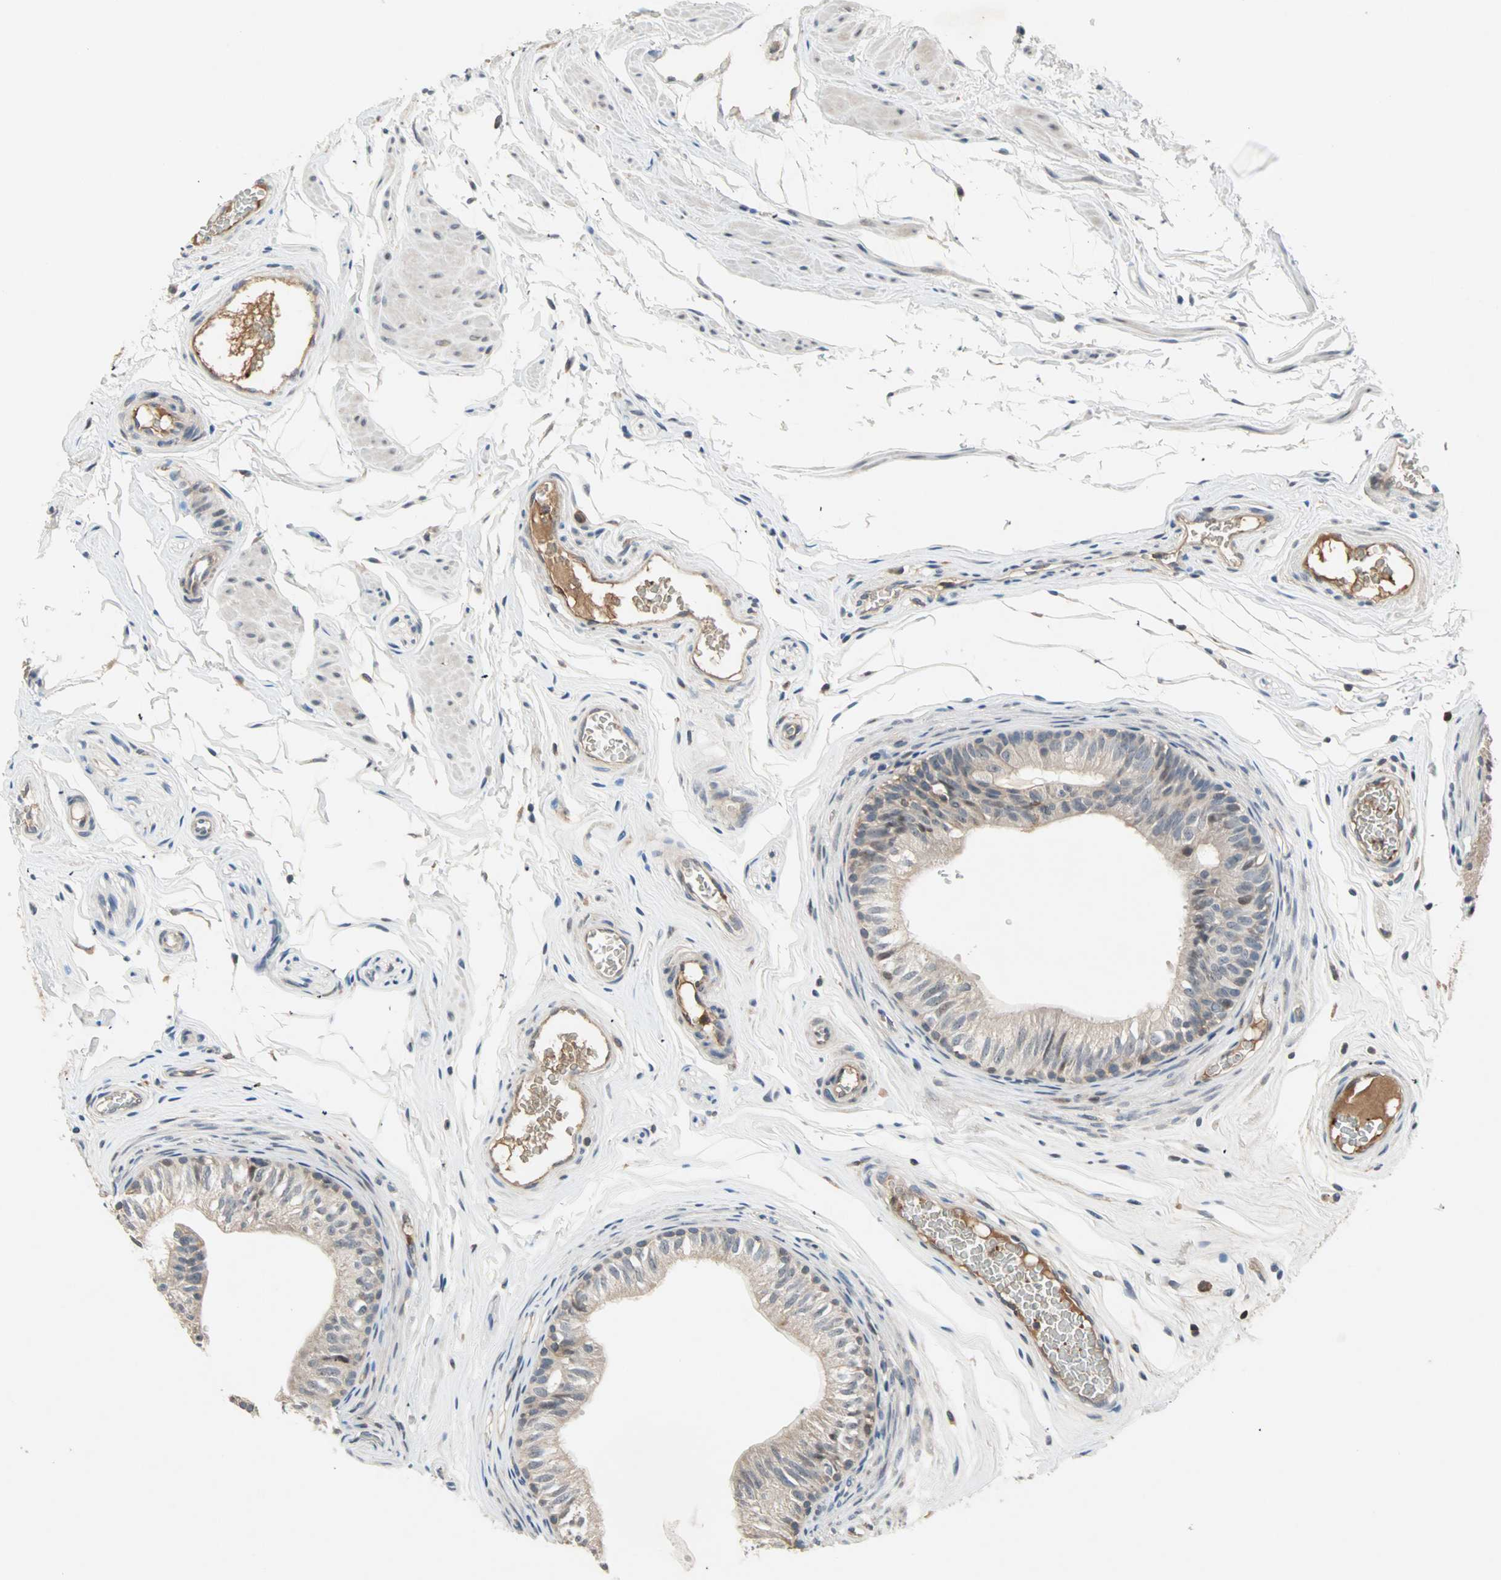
{"staining": {"intensity": "weak", "quantity": ">75%", "location": "cytoplasmic/membranous"}, "tissue": "epididymis", "cell_type": "Glandular cells", "image_type": "normal", "snomed": [{"axis": "morphology", "description": "Normal tissue, NOS"}, {"axis": "topography", "description": "Testis"}, {"axis": "topography", "description": "Epididymis"}], "caption": "Immunohistochemistry (IHC) of benign epididymis reveals low levels of weak cytoplasmic/membranous expression in approximately >75% of glandular cells.", "gene": "PROS1", "patient": {"sex": "male", "age": 36}}